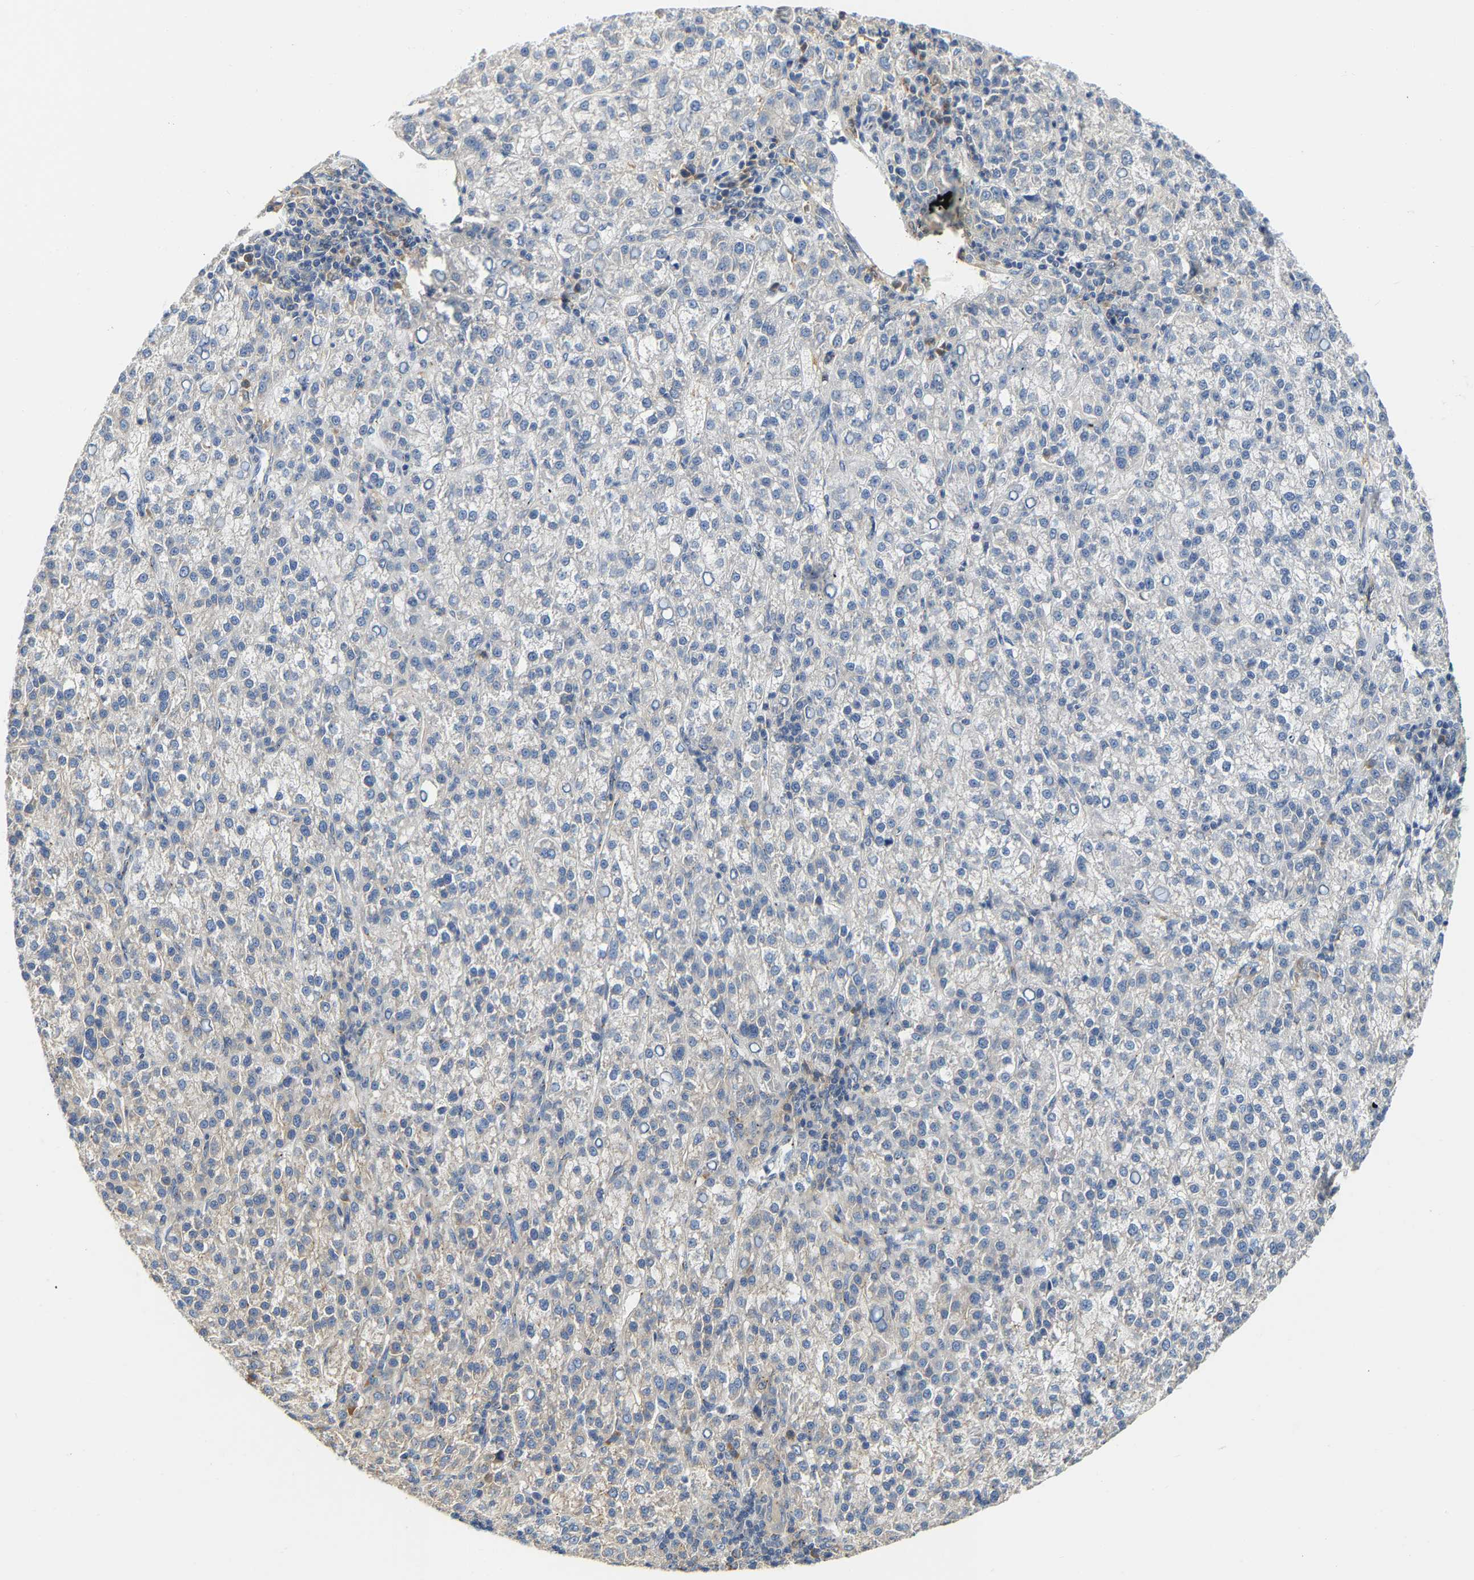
{"staining": {"intensity": "weak", "quantity": "<25%", "location": "cytoplasmic/membranous"}, "tissue": "liver cancer", "cell_type": "Tumor cells", "image_type": "cancer", "snomed": [{"axis": "morphology", "description": "Carcinoma, Hepatocellular, NOS"}, {"axis": "topography", "description": "Liver"}], "caption": "A photomicrograph of human liver cancer (hepatocellular carcinoma) is negative for staining in tumor cells.", "gene": "PCNT", "patient": {"sex": "female", "age": 58}}